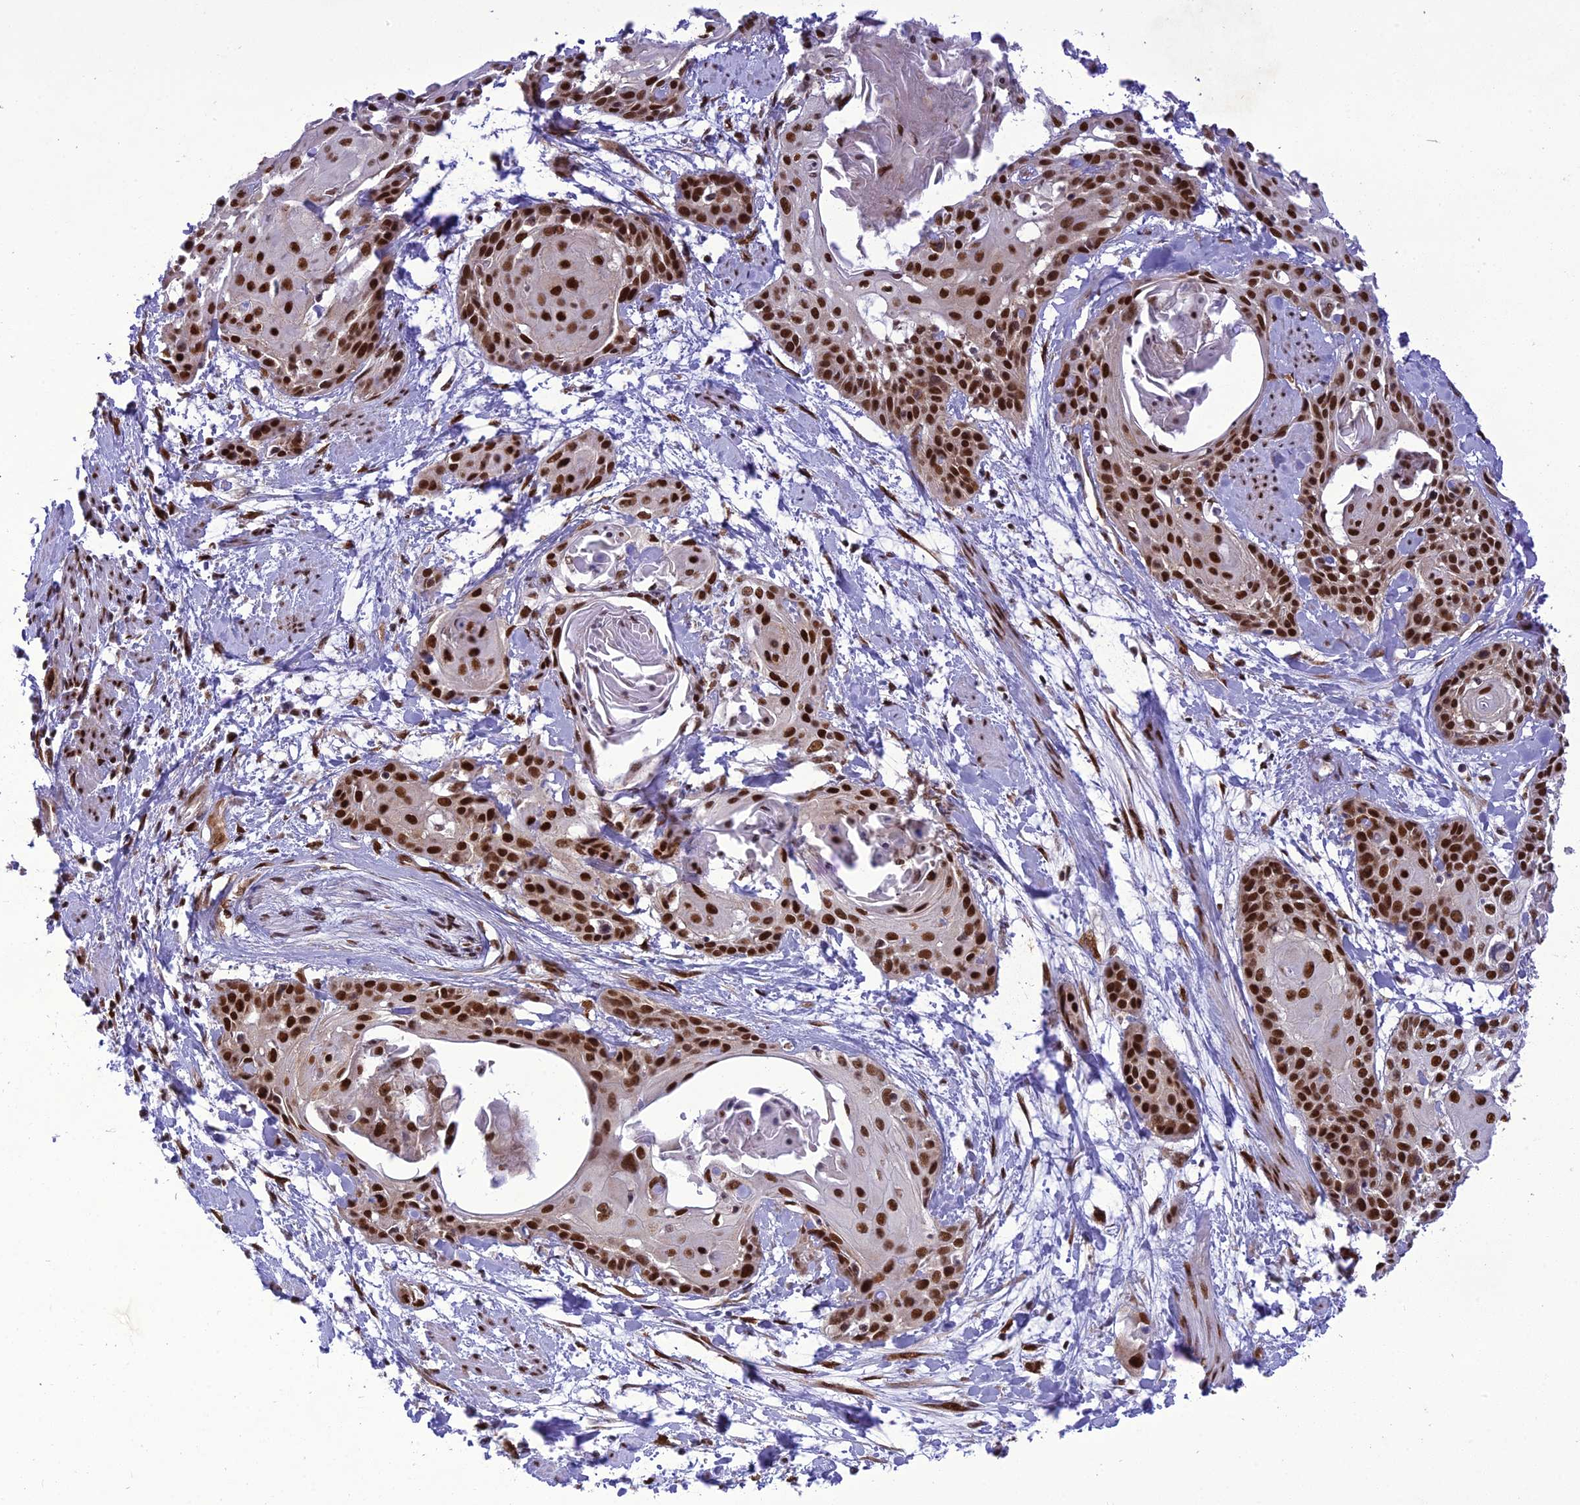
{"staining": {"intensity": "strong", "quantity": ">75%", "location": "nuclear"}, "tissue": "cervical cancer", "cell_type": "Tumor cells", "image_type": "cancer", "snomed": [{"axis": "morphology", "description": "Squamous cell carcinoma, NOS"}, {"axis": "topography", "description": "Cervix"}], "caption": "This is an image of immunohistochemistry staining of squamous cell carcinoma (cervical), which shows strong staining in the nuclear of tumor cells.", "gene": "DDX1", "patient": {"sex": "female", "age": 57}}